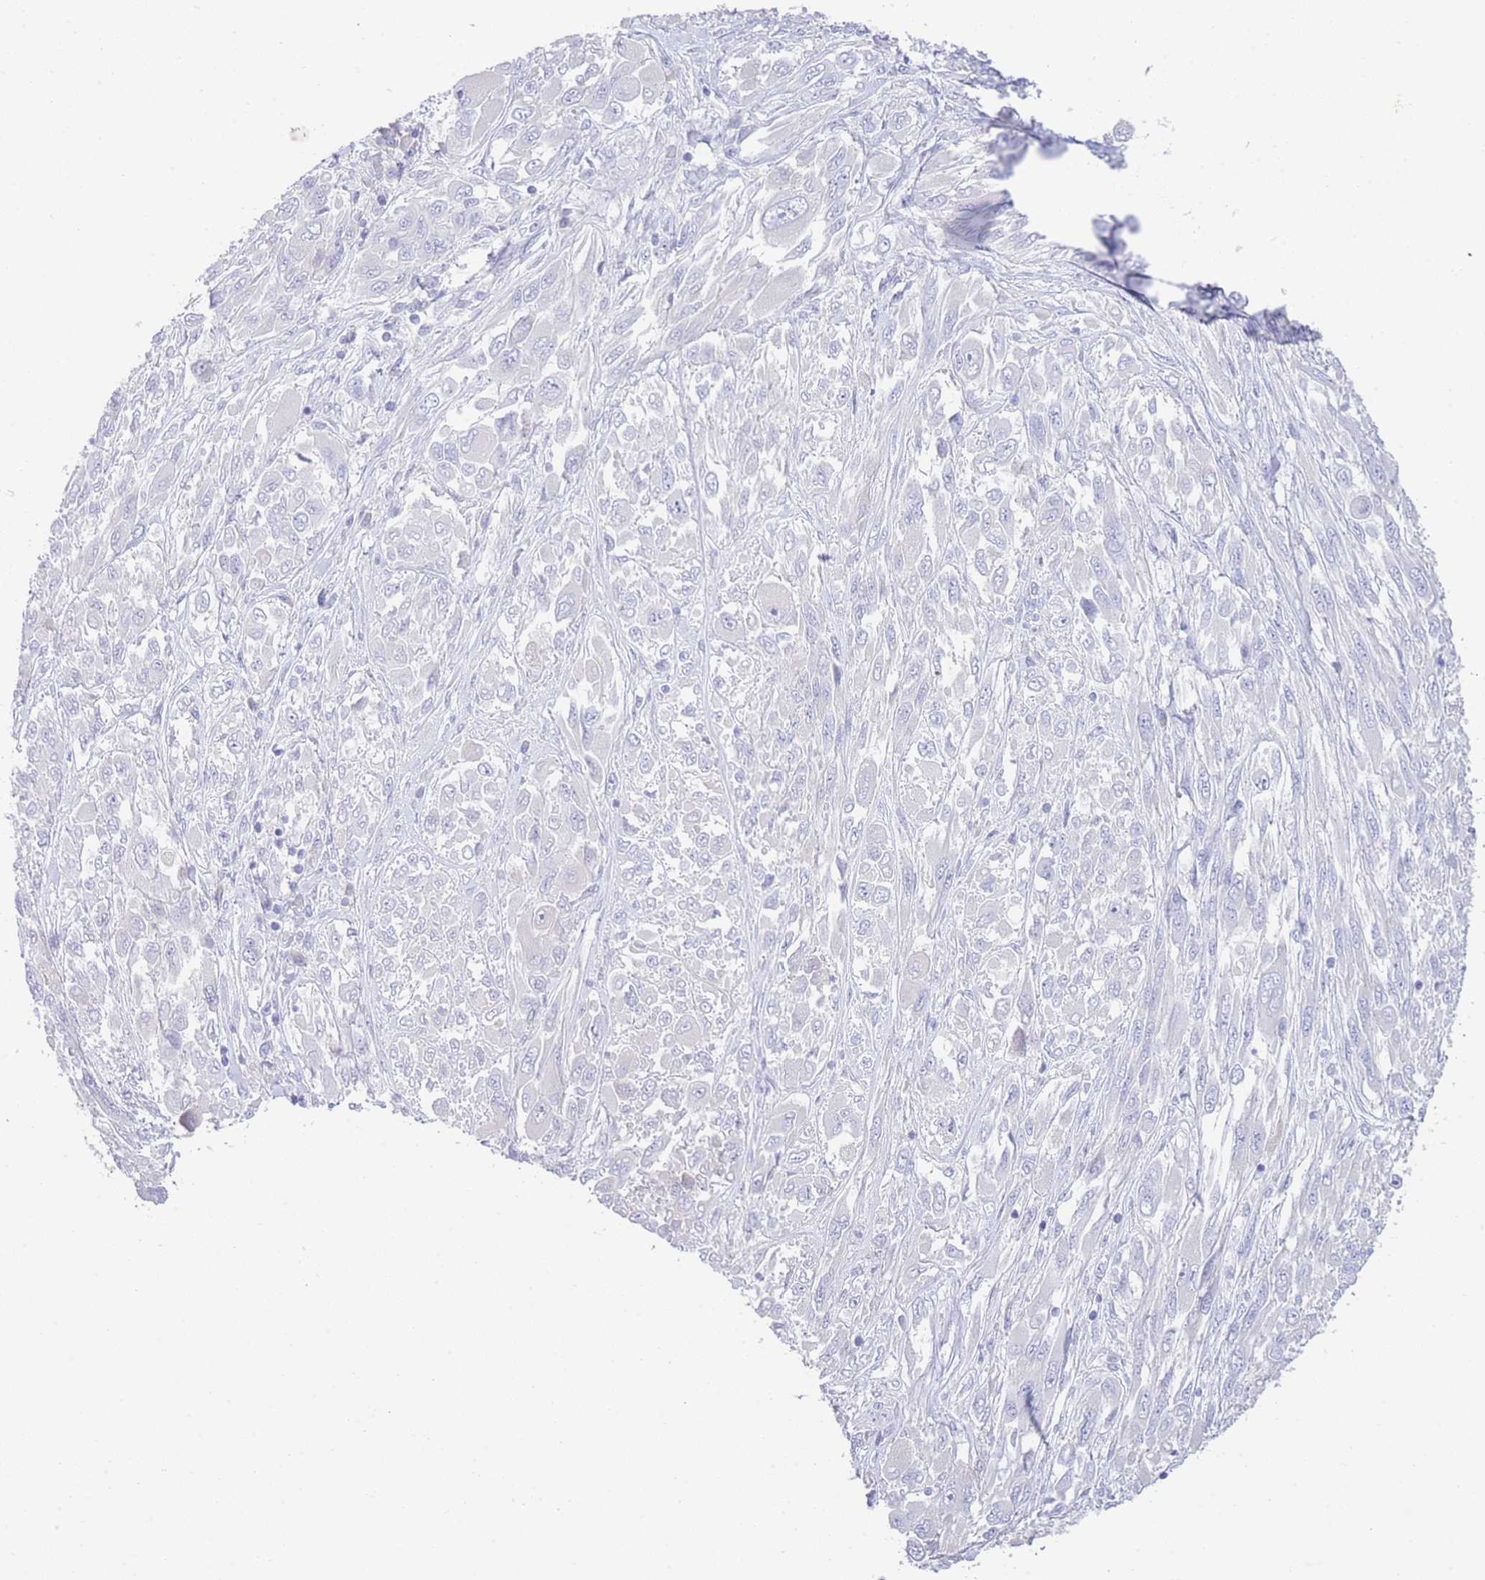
{"staining": {"intensity": "negative", "quantity": "none", "location": "none"}, "tissue": "melanoma", "cell_type": "Tumor cells", "image_type": "cancer", "snomed": [{"axis": "morphology", "description": "Malignant melanoma, NOS"}, {"axis": "topography", "description": "Skin"}], "caption": "Immunohistochemistry (IHC) image of human malignant melanoma stained for a protein (brown), which exhibits no staining in tumor cells. Brightfield microscopy of immunohistochemistry (IHC) stained with DAB (3,3'-diaminobenzidine) (brown) and hematoxylin (blue), captured at high magnification.", "gene": "LRRC37A", "patient": {"sex": "female", "age": 91}}